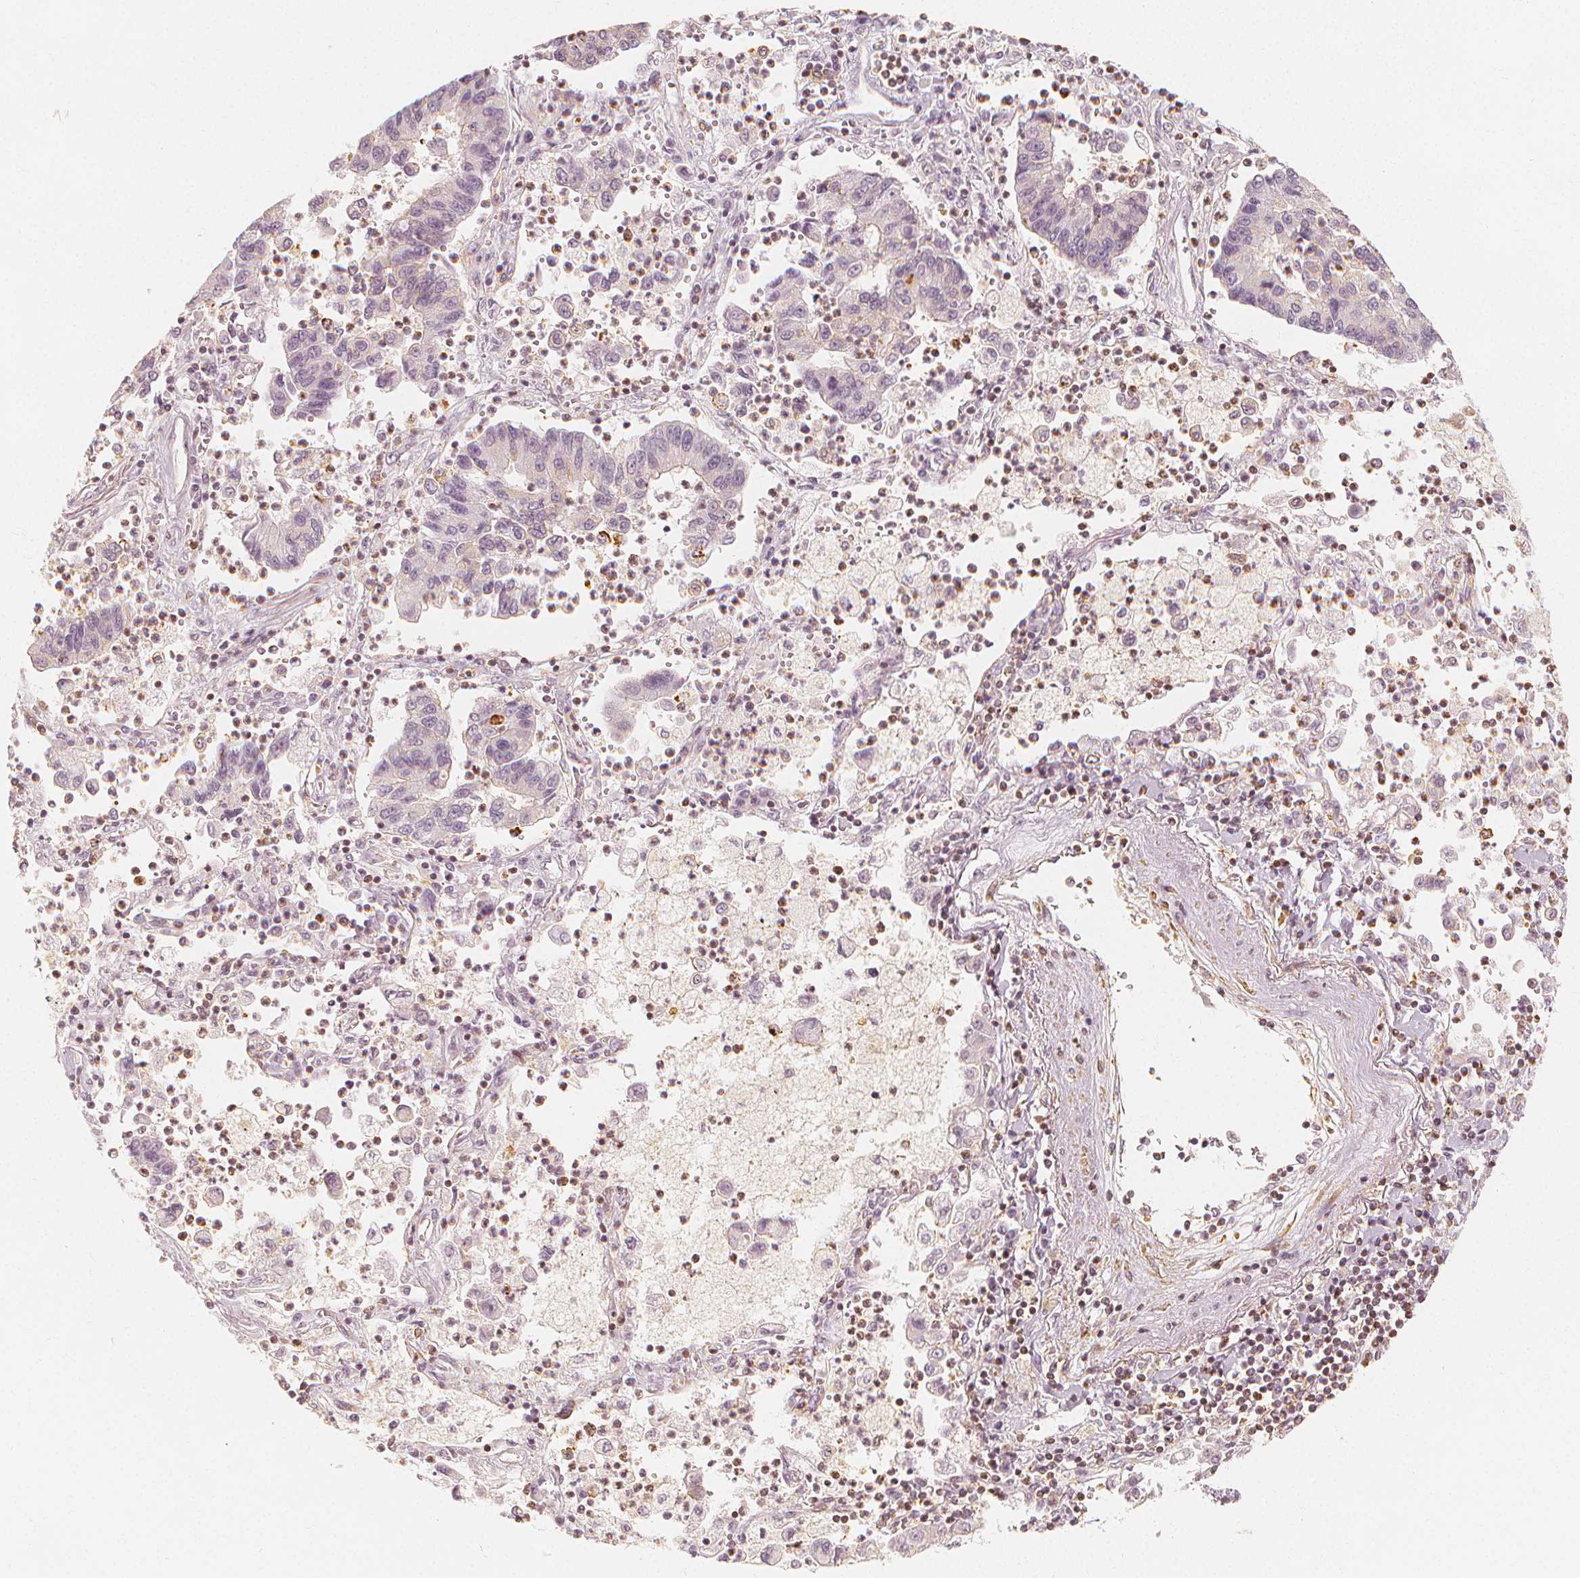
{"staining": {"intensity": "negative", "quantity": "none", "location": "none"}, "tissue": "lung cancer", "cell_type": "Tumor cells", "image_type": "cancer", "snomed": [{"axis": "morphology", "description": "Adenocarcinoma, NOS"}, {"axis": "topography", "description": "Lung"}], "caption": "High magnification brightfield microscopy of lung cancer stained with DAB (3,3'-diaminobenzidine) (brown) and counterstained with hematoxylin (blue): tumor cells show no significant expression.", "gene": "ARHGAP26", "patient": {"sex": "female", "age": 57}}